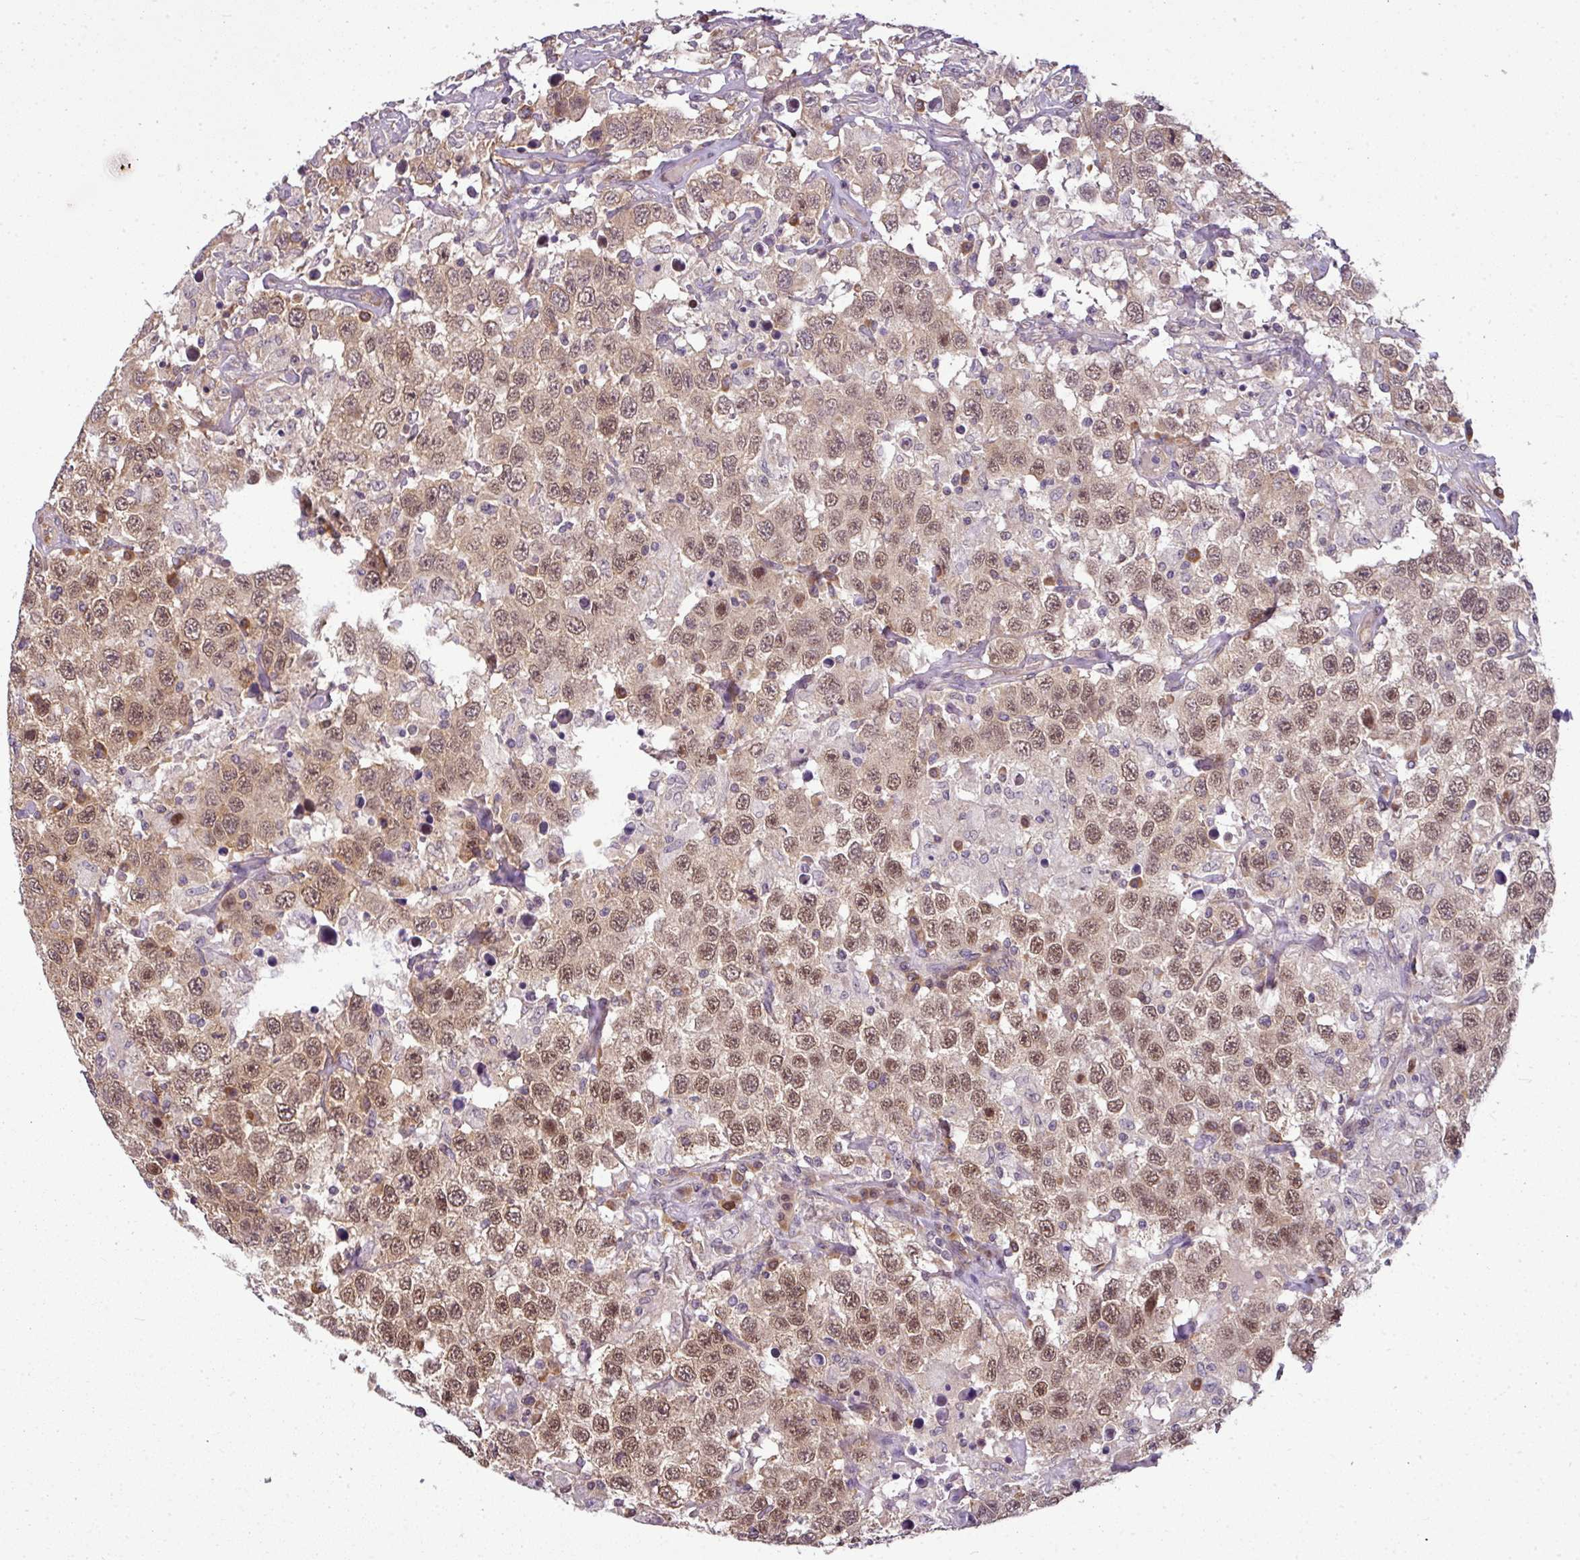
{"staining": {"intensity": "moderate", "quantity": ">75%", "location": "nuclear"}, "tissue": "testis cancer", "cell_type": "Tumor cells", "image_type": "cancer", "snomed": [{"axis": "morphology", "description": "Seminoma, NOS"}, {"axis": "topography", "description": "Testis"}], "caption": "Testis cancer stained with a brown dye reveals moderate nuclear positive staining in about >75% of tumor cells.", "gene": "RBM4B", "patient": {"sex": "male", "age": 41}}